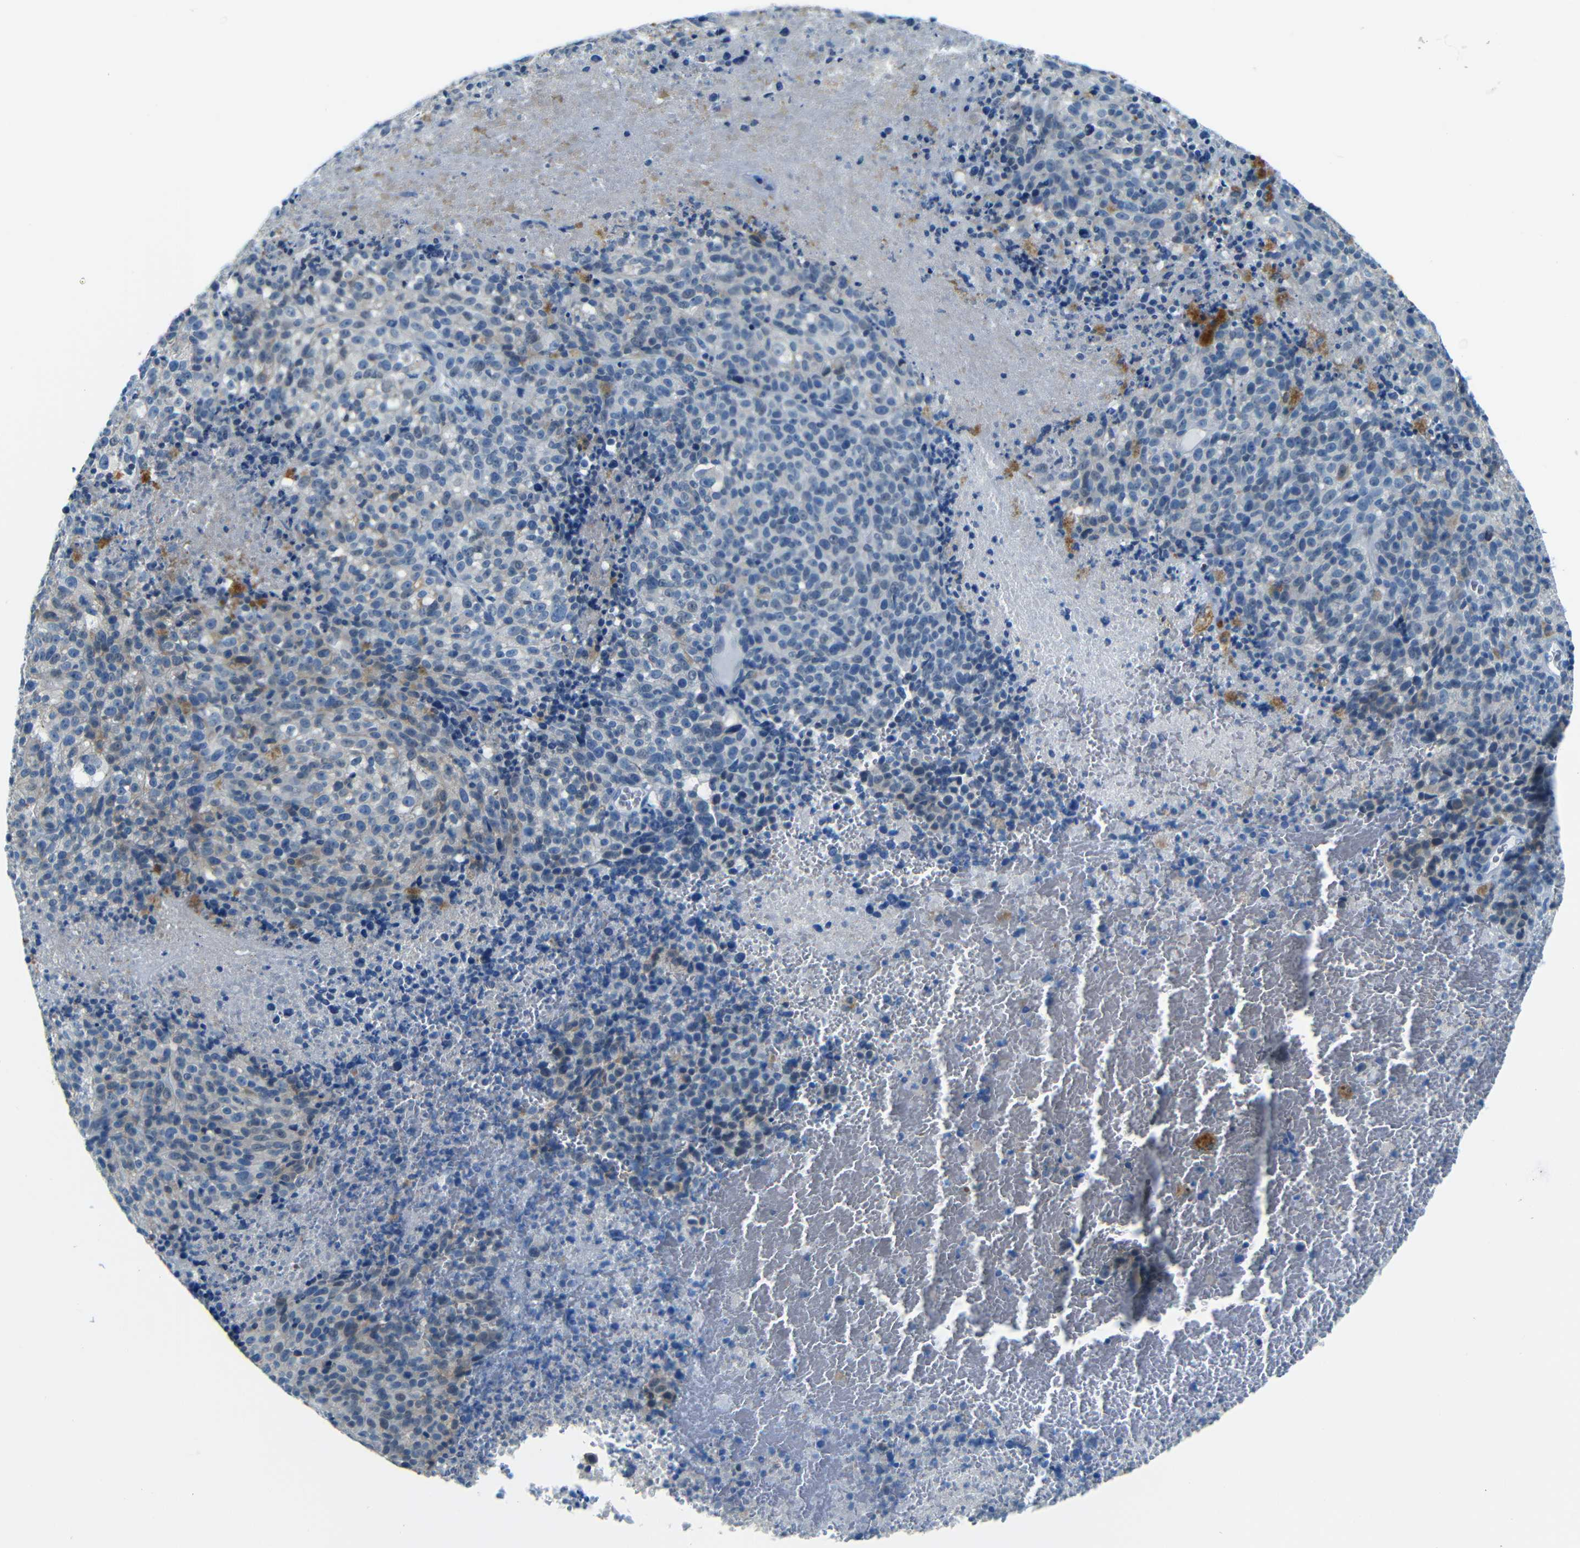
{"staining": {"intensity": "negative", "quantity": "none", "location": "none"}, "tissue": "melanoma", "cell_type": "Tumor cells", "image_type": "cancer", "snomed": [{"axis": "morphology", "description": "Malignant melanoma, Metastatic site"}, {"axis": "topography", "description": "Cerebral cortex"}], "caption": "The photomicrograph reveals no significant expression in tumor cells of melanoma.", "gene": "ZMAT1", "patient": {"sex": "female", "age": 52}}